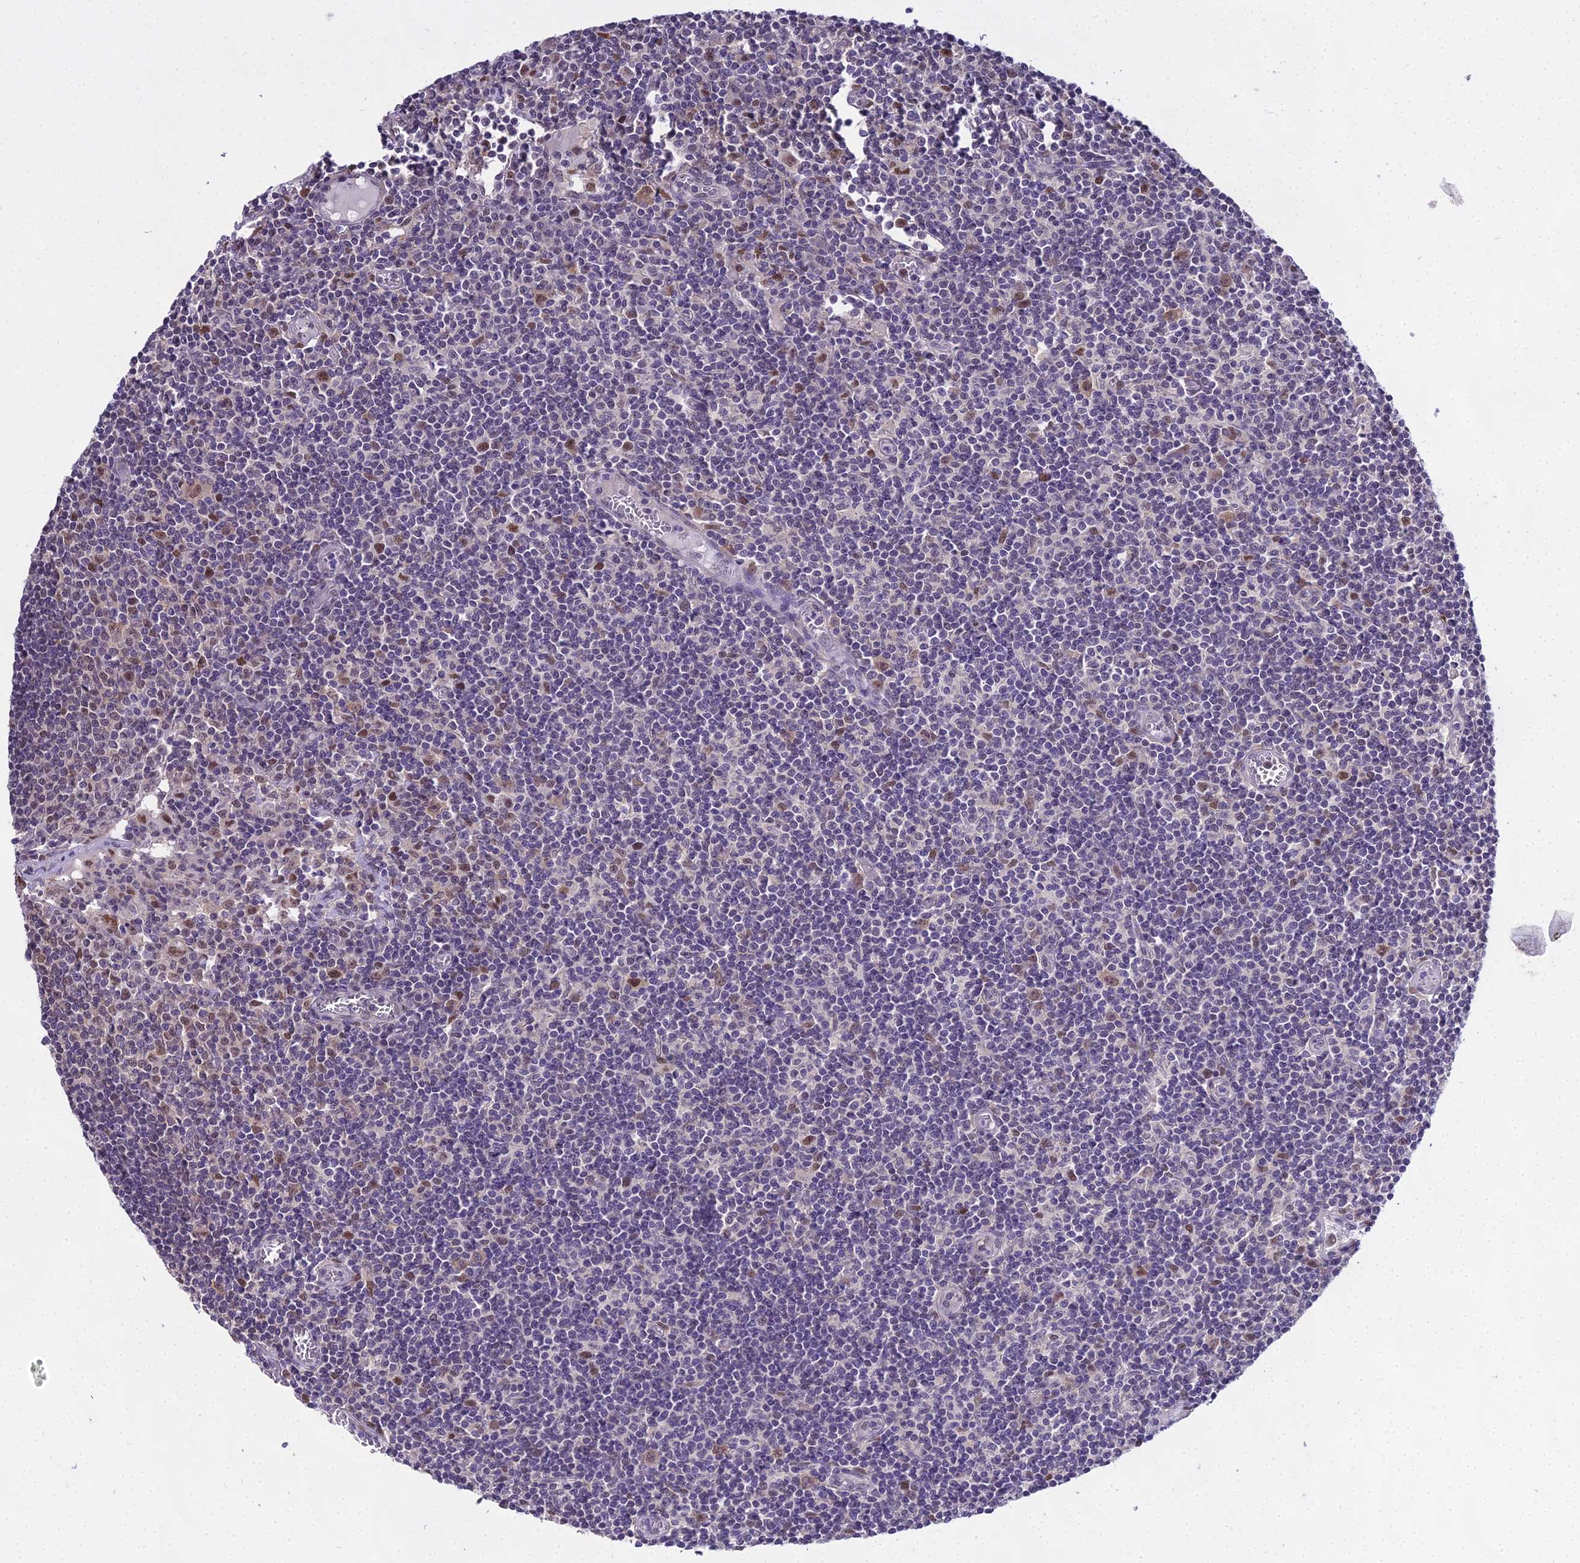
{"staining": {"intensity": "weak", "quantity": "25%-75%", "location": "nuclear"}, "tissue": "lymph node", "cell_type": "Germinal center cells", "image_type": "normal", "snomed": [{"axis": "morphology", "description": "Normal tissue, NOS"}, {"axis": "topography", "description": "Lymph node"}], "caption": "High-magnification brightfield microscopy of benign lymph node stained with DAB (brown) and counterstained with hematoxylin (blue). germinal center cells exhibit weak nuclear positivity is seen in about25%-75% of cells. (Stains: DAB in brown, nuclei in blue, Microscopy: brightfield microscopy at high magnification).", "gene": "MAT2A", "patient": {"sex": "female", "age": 55}}